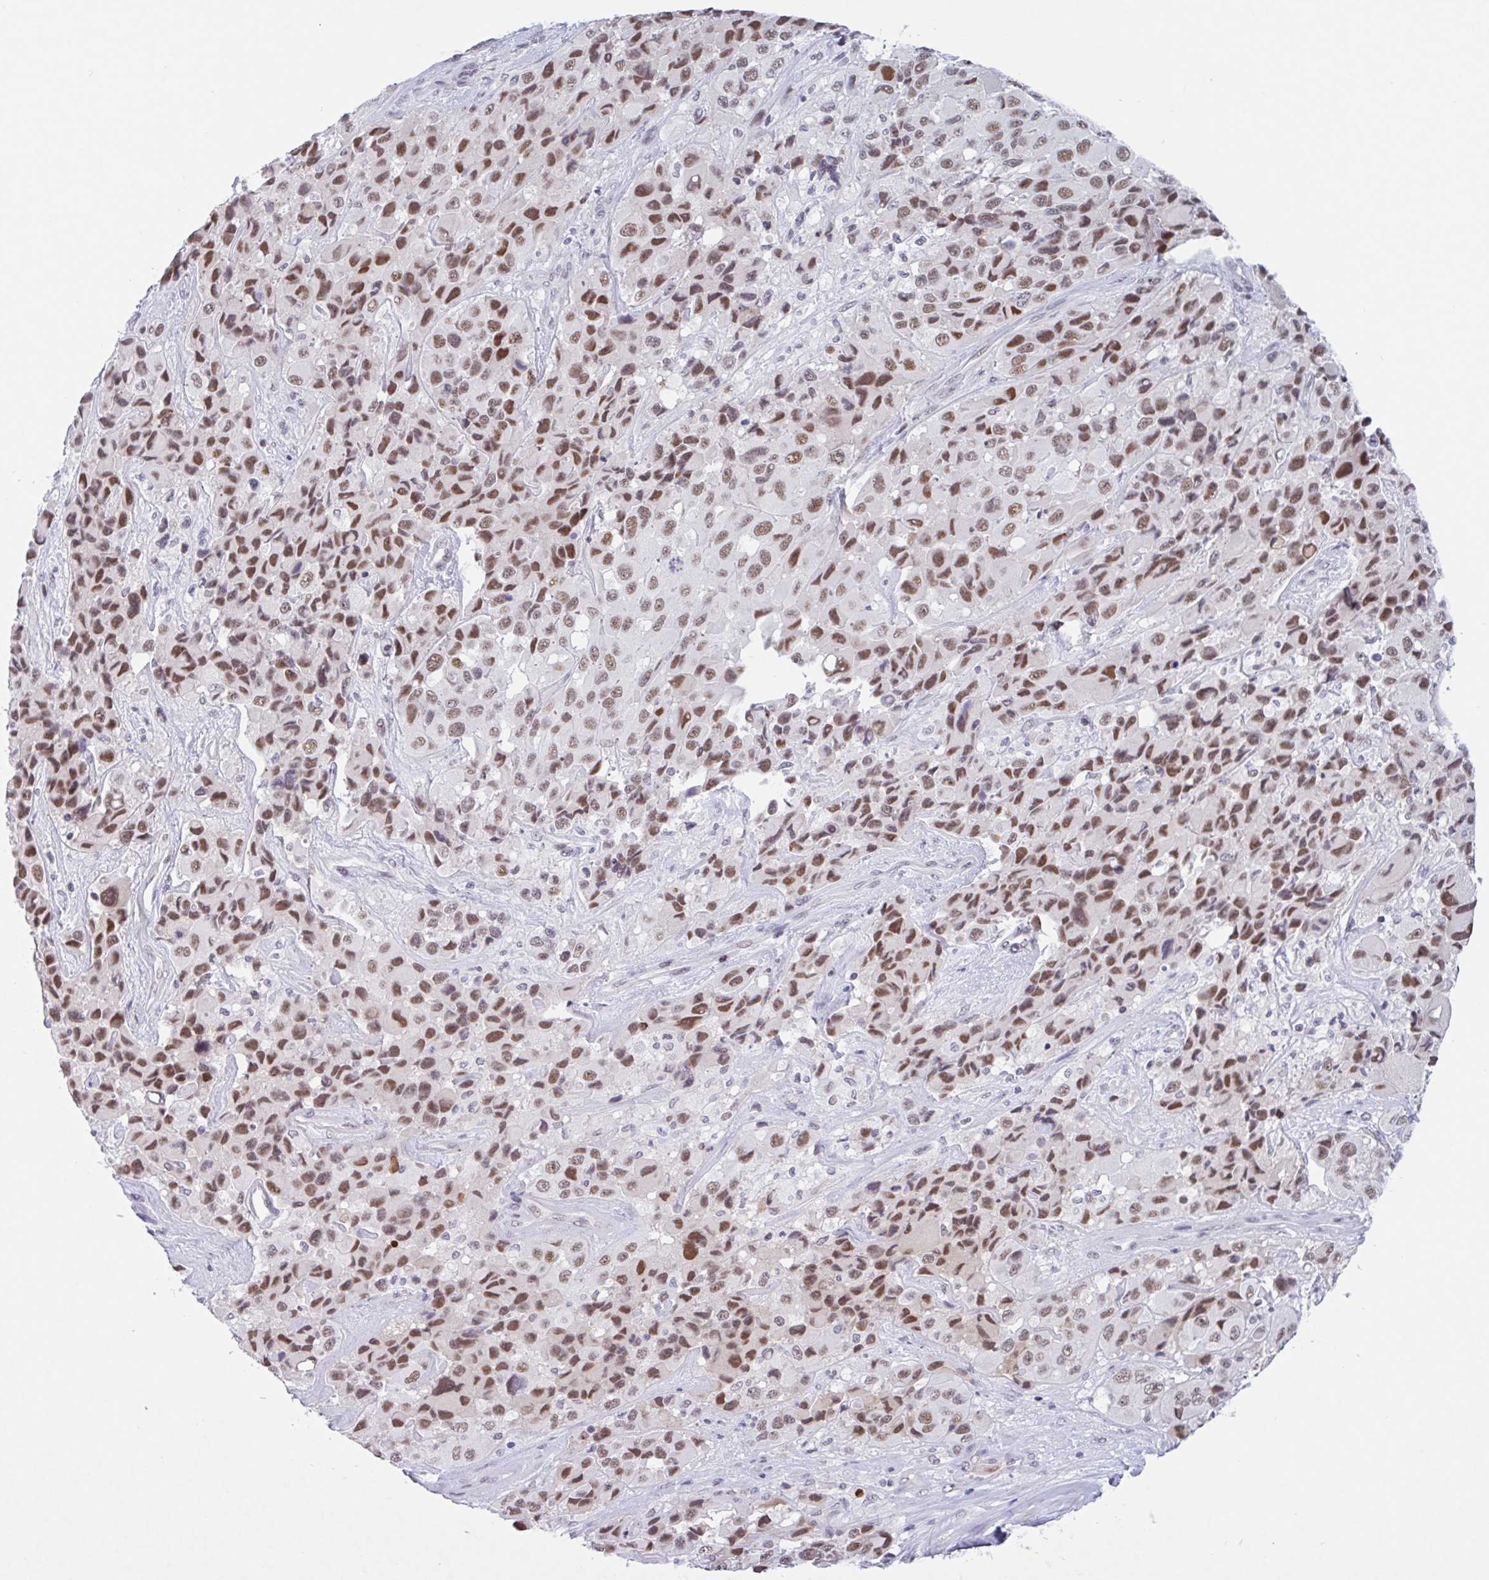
{"staining": {"intensity": "moderate", "quantity": ">75%", "location": "nuclear"}, "tissue": "melanoma", "cell_type": "Tumor cells", "image_type": "cancer", "snomed": [{"axis": "morphology", "description": "Malignant melanoma, Metastatic site"}, {"axis": "topography", "description": "Lymph node"}], "caption": "A photomicrograph showing moderate nuclear positivity in approximately >75% of tumor cells in malignant melanoma (metastatic site), as visualized by brown immunohistochemical staining.", "gene": "PLG", "patient": {"sex": "female", "age": 65}}